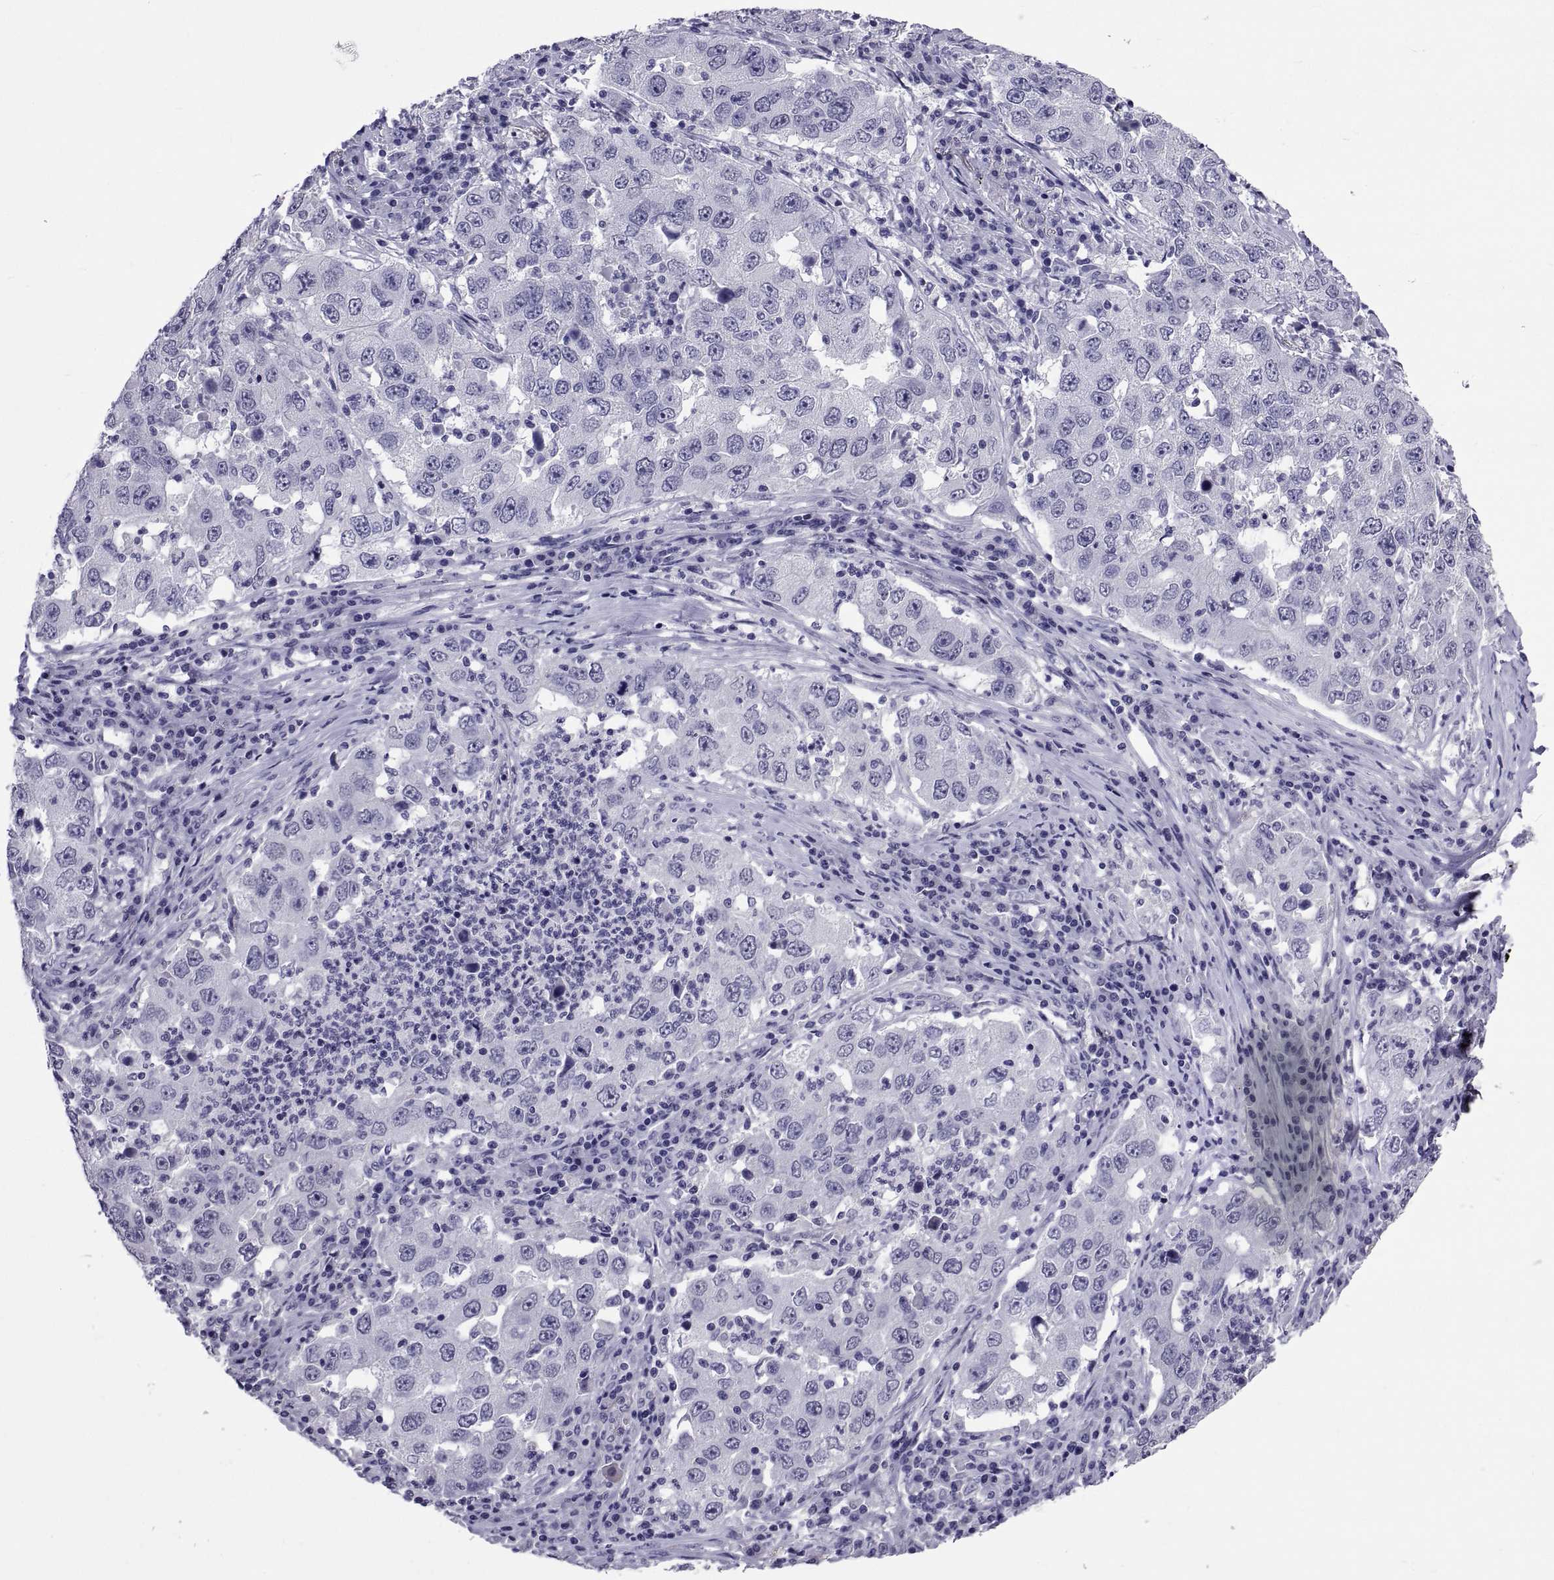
{"staining": {"intensity": "negative", "quantity": "none", "location": "none"}, "tissue": "lung cancer", "cell_type": "Tumor cells", "image_type": "cancer", "snomed": [{"axis": "morphology", "description": "Adenocarcinoma, NOS"}, {"axis": "topography", "description": "Lung"}], "caption": "Protein analysis of lung cancer displays no significant expression in tumor cells. The staining is performed using DAB (3,3'-diaminobenzidine) brown chromogen with nuclei counter-stained in using hematoxylin.", "gene": "TGFBR3L", "patient": {"sex": "male", "age": 73}}